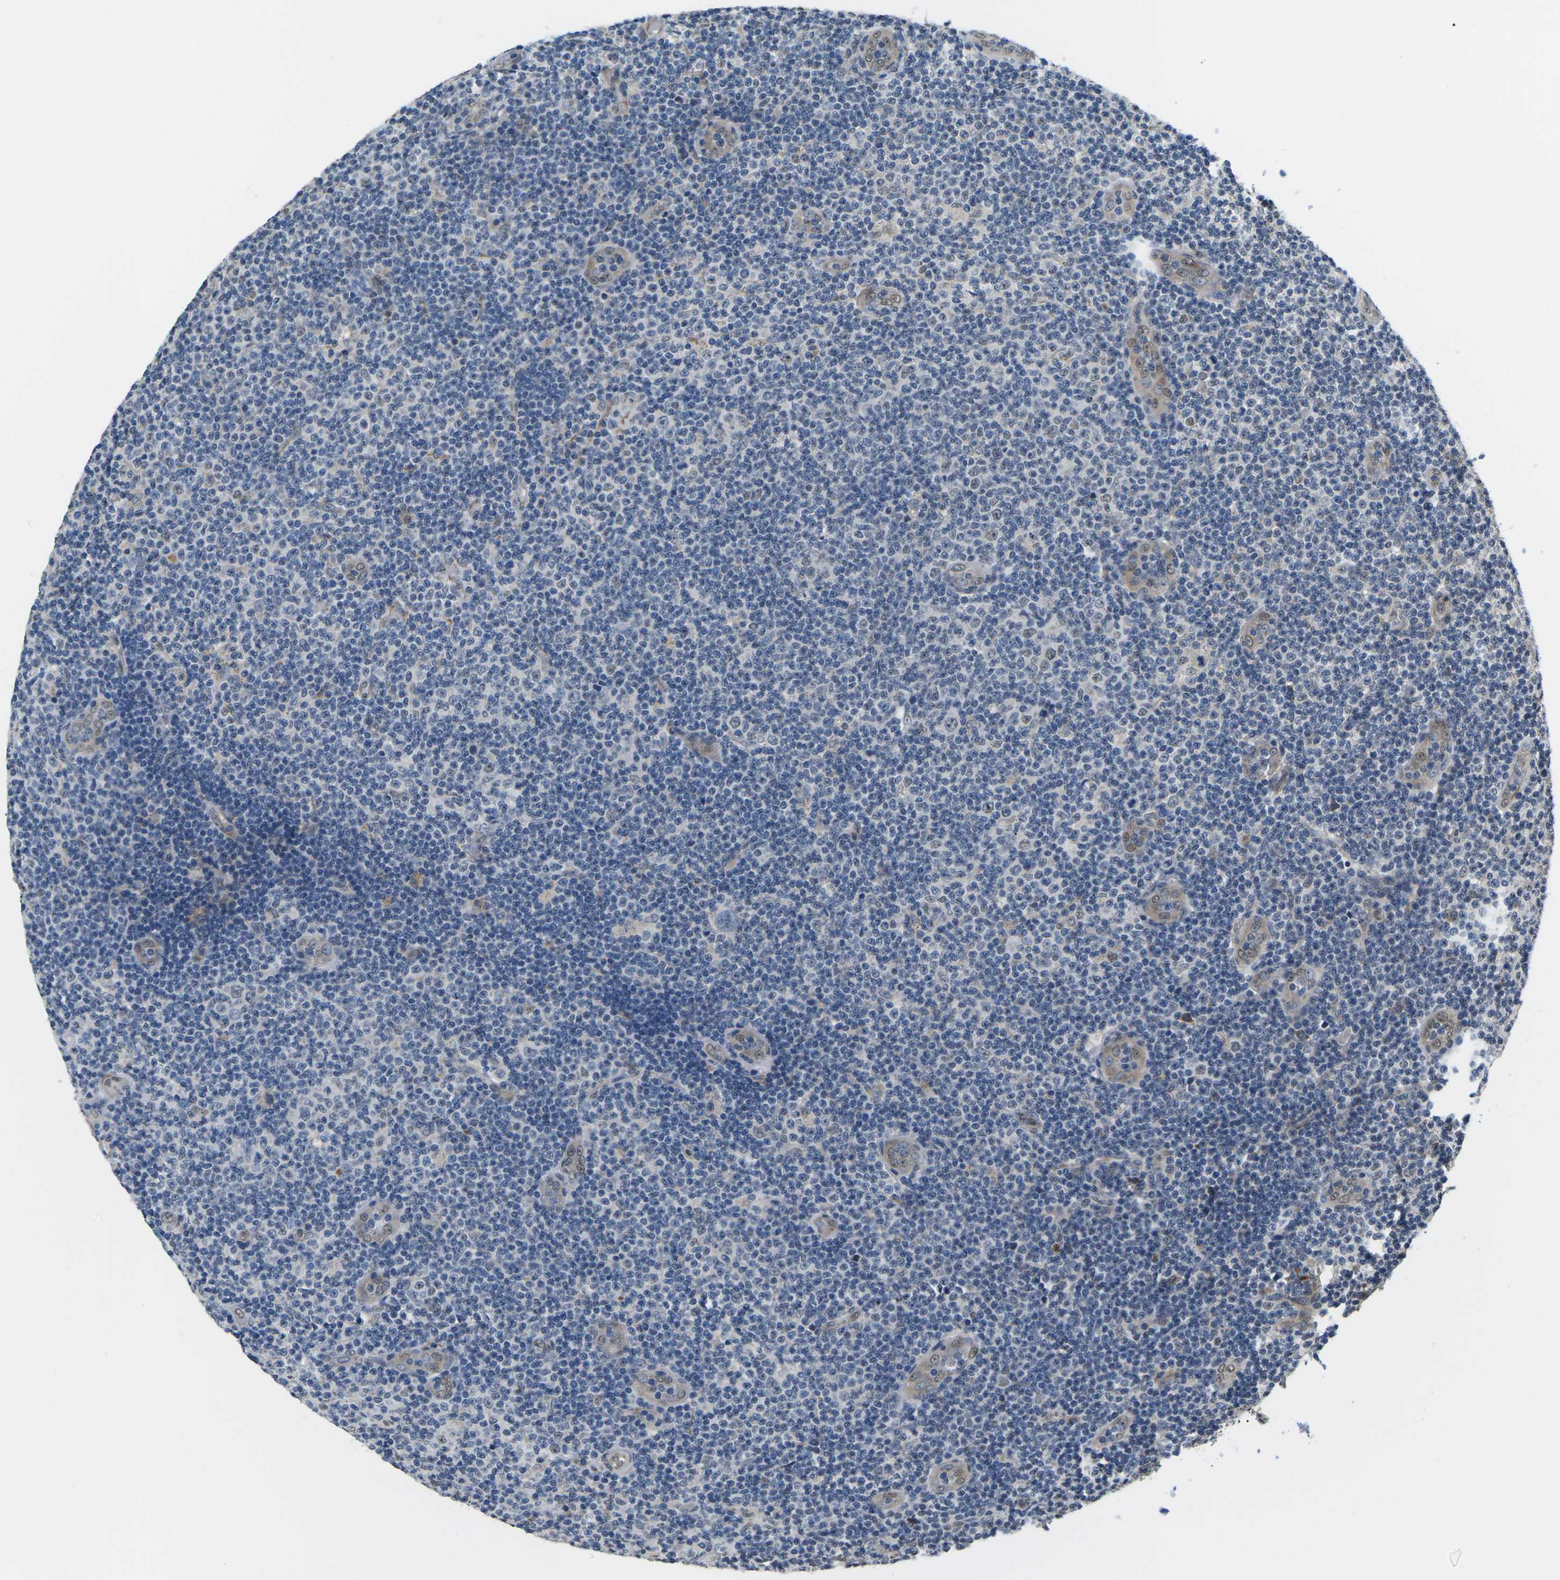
{"staining": {"intensity": "negative", "quantity": "none", "location": "none"}, "tissue": "lymphoma", "cell_type": "Tumor cells", "image_type": "cancer", "snomed": [{"axis": "morphology", "description": "Malignant lymphoma, non-Hodgkin's type, Low grade"}, {"axis": "topography", "description": "Lymph node"}], "caption": "This is an immunohistochemistry image of human lymphoma. There is no positivity in tumor cells.", "gene": "ERBB4", "patient": {"sex": "male", "age": 83}}